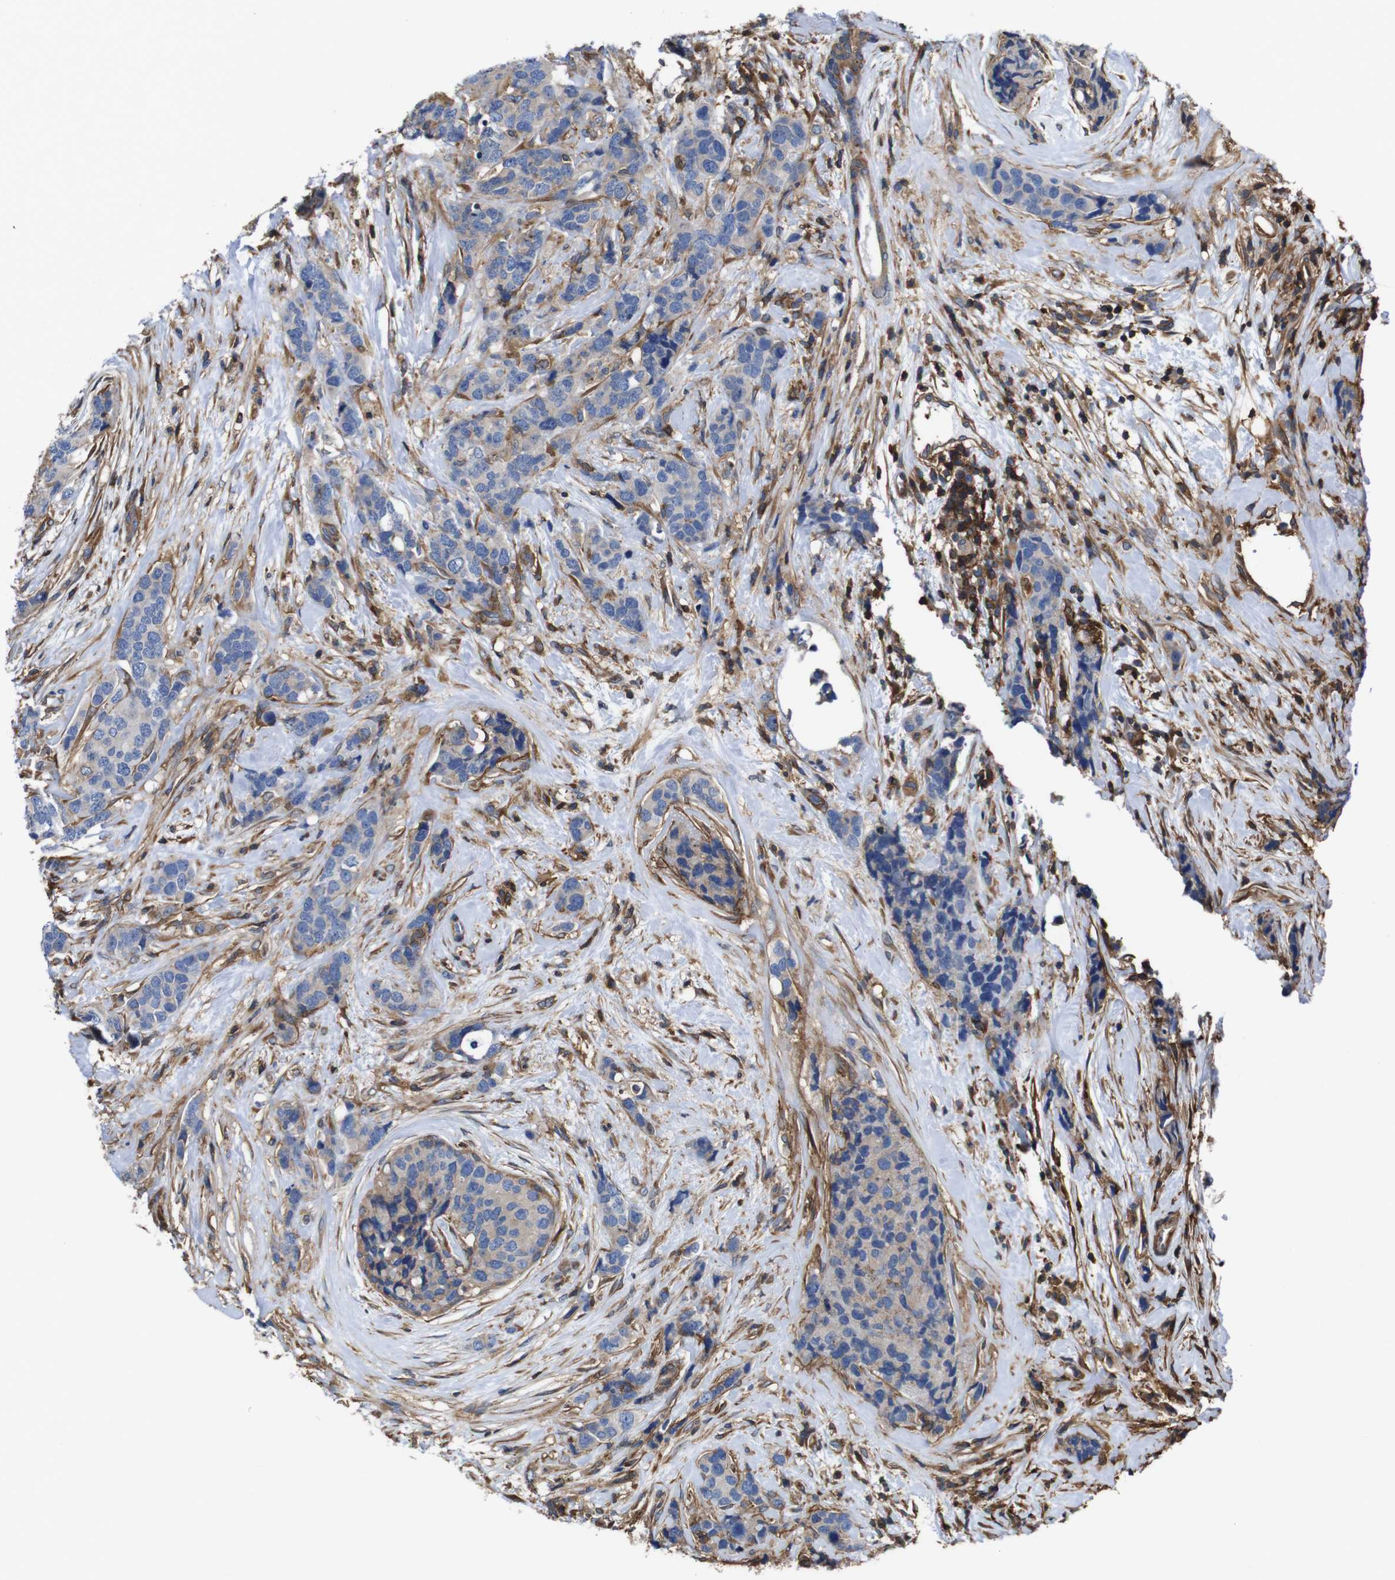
{"staining": {"intensity": "negative", "quantity": "none", "location": "none"}, "tissue": "breast cancer", "cell_type": "Tumor cells", "image_type": "cancer", "snomed": [{"axis": "morphology", "description": "Lobular carcinoma"}, {"axis": "topography", "description": "Breast"}], "caption": "Tumor cells show no significant staining in lobular carcinoma (breast).", "gene": "PI4KA", "patient": {"sex": "female", "age": 59}}